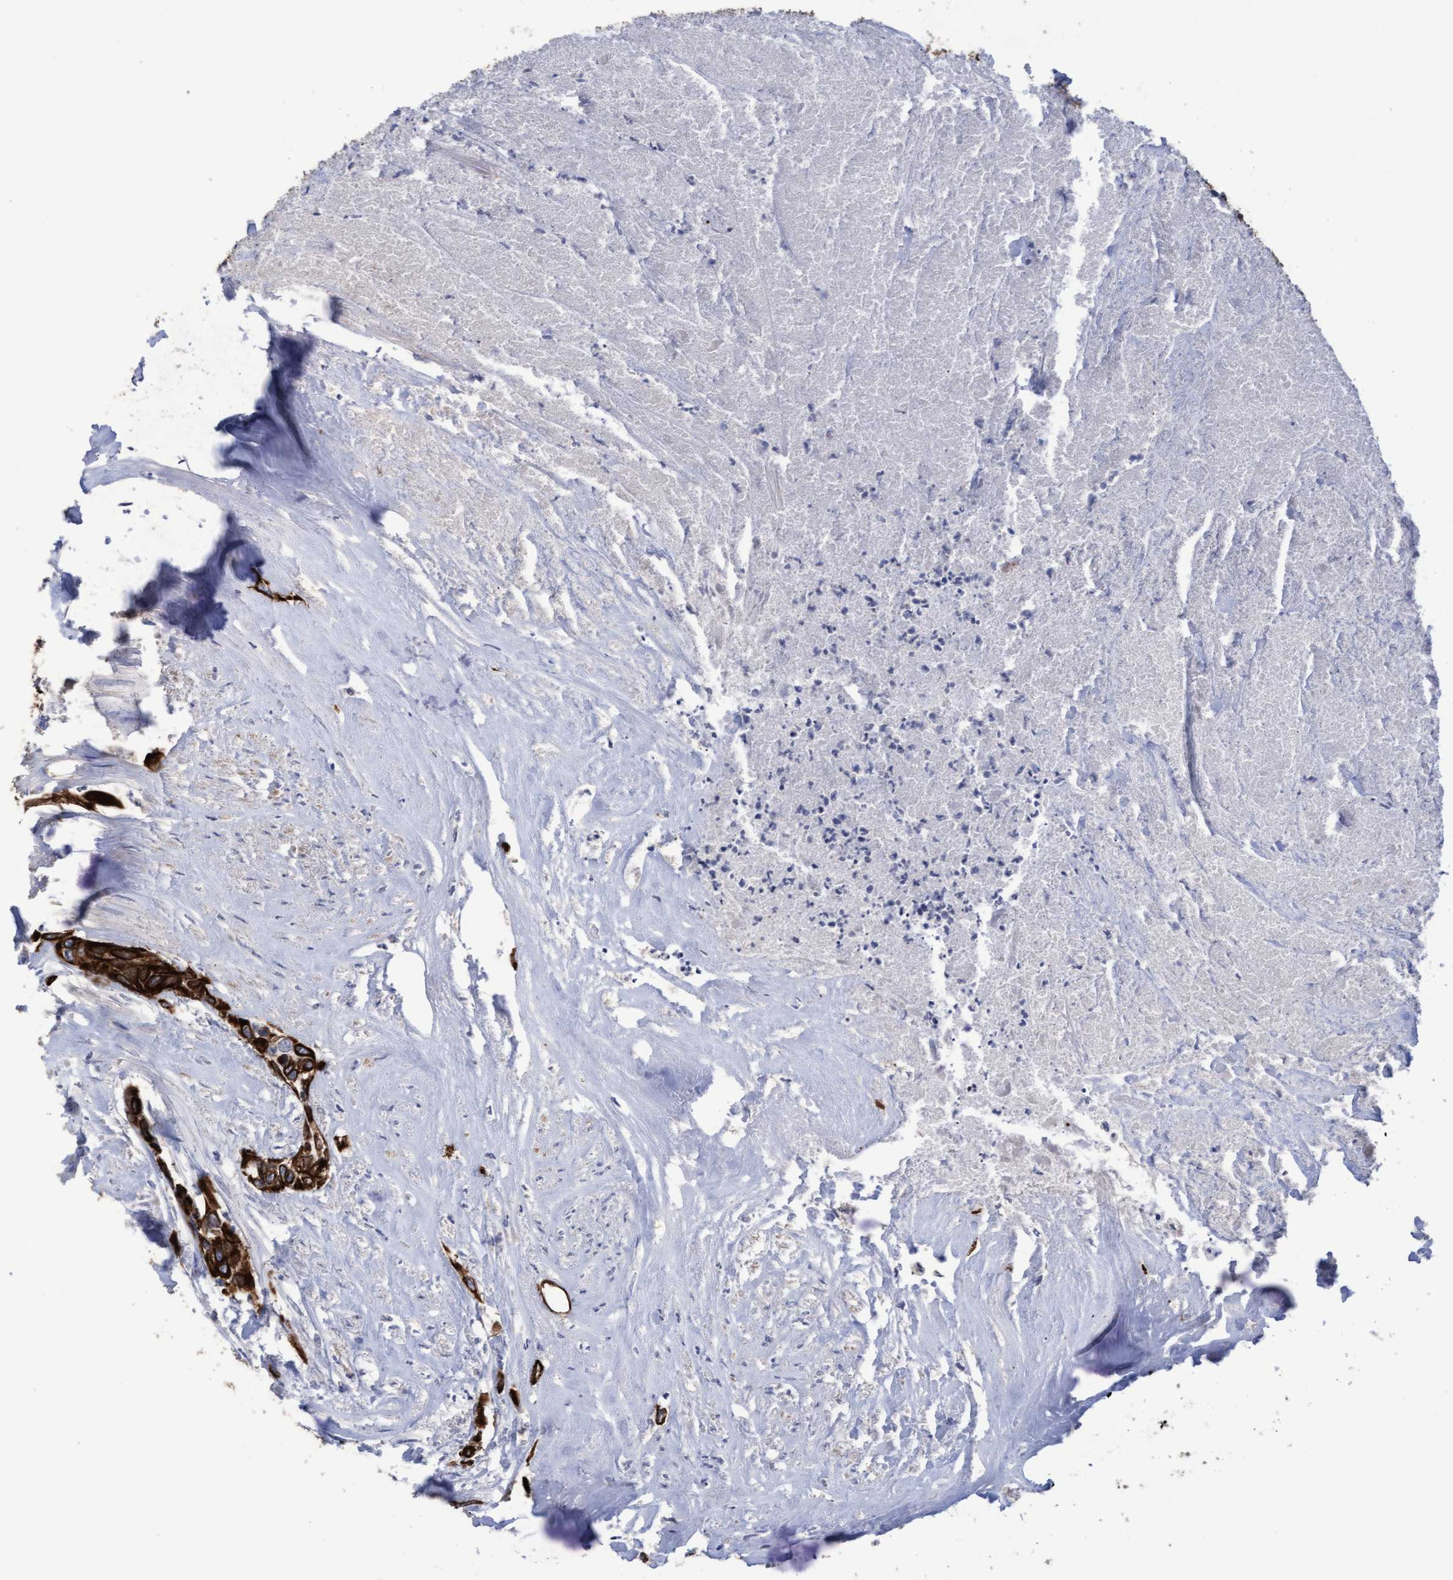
{"staining": {"intensity": "strong", "quantity": ">75%", "location": "cytoplasmic/membranous"}, "tissue": "urothelial cancer", "cell_type": "Tumor cells", "image_type": "cancer", "snomed": [{"axis": "morphology", "description": "Urothelial carcinoma, High grade"}, {"axis": "topography", "description": "Urinary bladder"}], "caption": "Urothelial cancer stained with immunohistochemistry (IHC) shows strong cytoplasmic/membranous staining in approximately >75% of tumor cells.", "gene": "KRT24", "patient": {"sex": "female", "age": 56}}